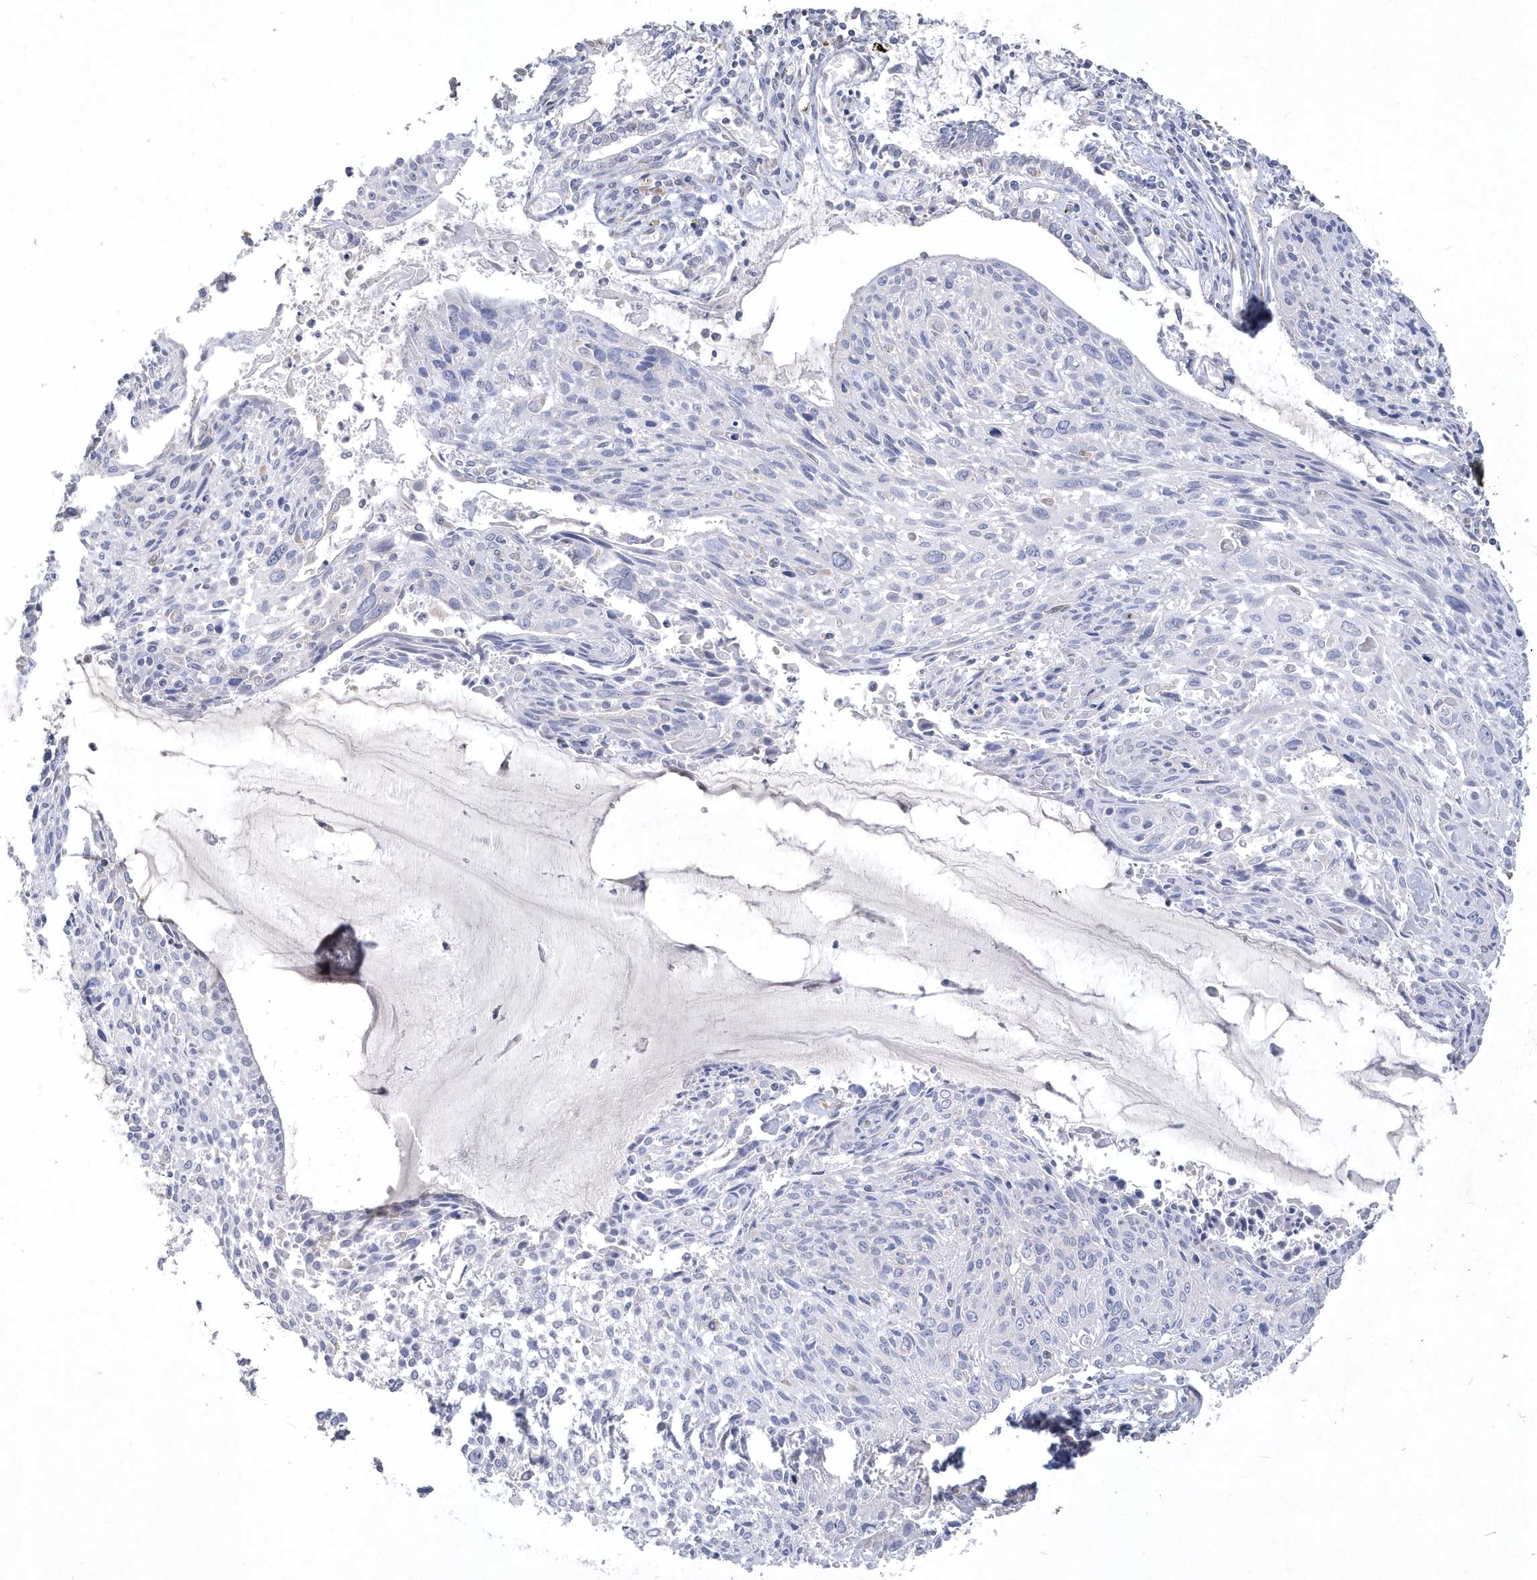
{"staining": {"intensity": "negative", "quantity": "none", "location": "none"}, "tissue": "cervical cancer", "cell_type": "Tumor cells", "image_type": "cancer", "snomed": [{"axis": "morphology", "description": "Squamous cell carcinoma, NOS"}, {"axis": "topography", "description": "Cervix"}], "caption": "Cervical squamous cell carcinoma stained for a protein using immunohistochemistry (IHC) displays no positivity tumor cells.", "gene": "DGAT1", "patient": {"sex": "female", "age": 51}}